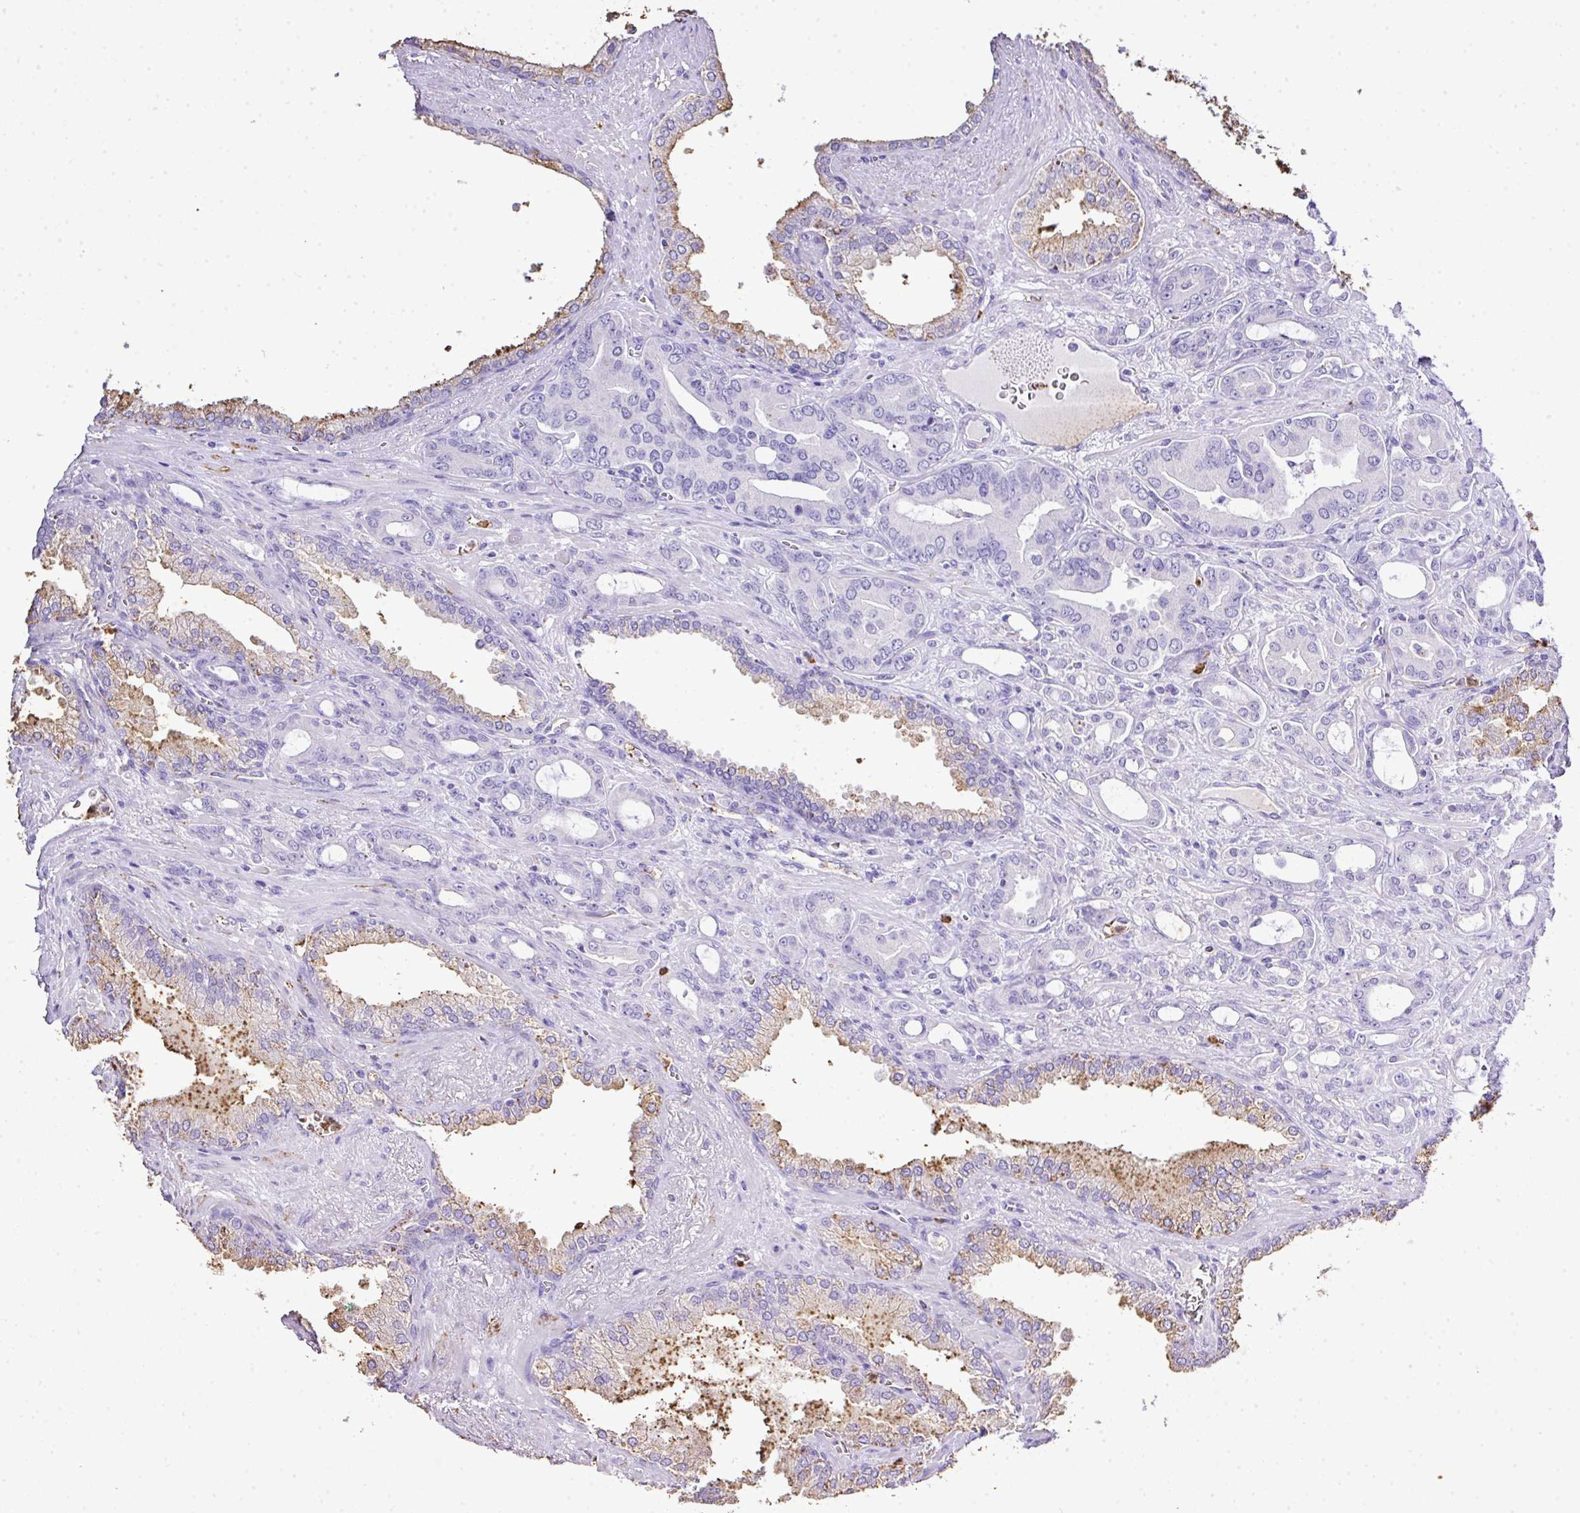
{"staining": {"intensity": "moderate", "quantity": "<25%", "location": "cytoplasmic/membranous"}, "tissue": "prostate cancer", "cell_type": "Tumor cells", "image_type": "cancer", "snomed": [{"axis": "morphology", "description": "Adenocarcinoma, High grade"}, {"axis": "topography", "description": "Prostate"}], "caption": "Human prostate adenocarcinoma (high-grade) stained with a brown dye reveals moderate cytoplasmic/membranous positive expression in about <25% of tumor cells.", "gene": "KCNJ11", "patient": {"sex": "male", "age": 72}}